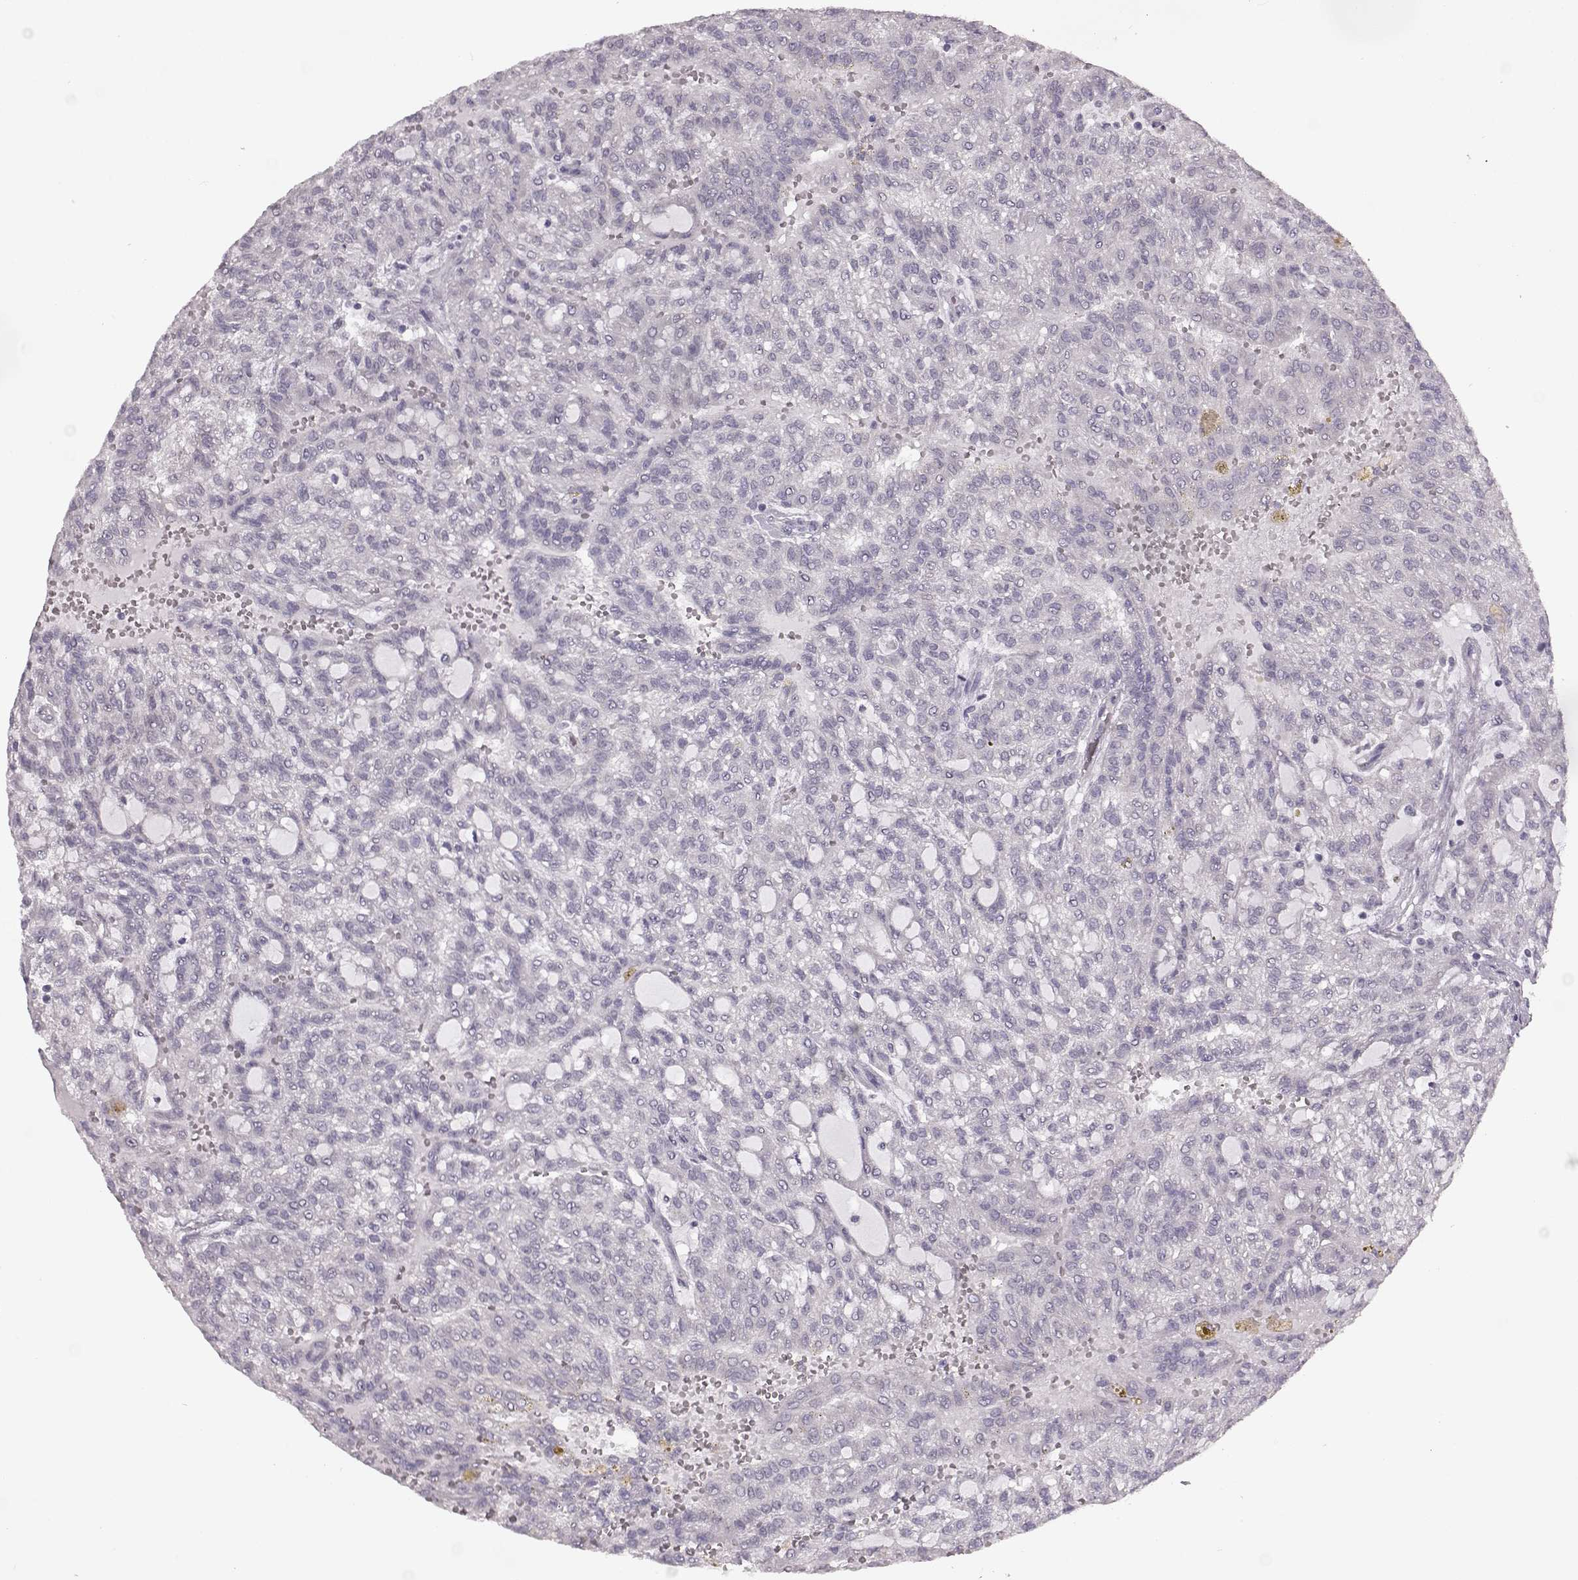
{"staining": {"intensity": "negative", "quantity": "none", "location": "none"}, "tissue": "renal cancer", "cell_type": "Tumor cells", "image_type": "cancer", "snomed": [{"axis": "morphology", "description": "Adenocarcinoma, NOS"}, {"axis": "topography", "description": "Kidney"}], "caption": "Image shows no protein positivity in tumor cells of adenocarcinoma (renal) tissue.", "gene": "MAP6D1", "patient": {"sex": "male", "age": 63}}